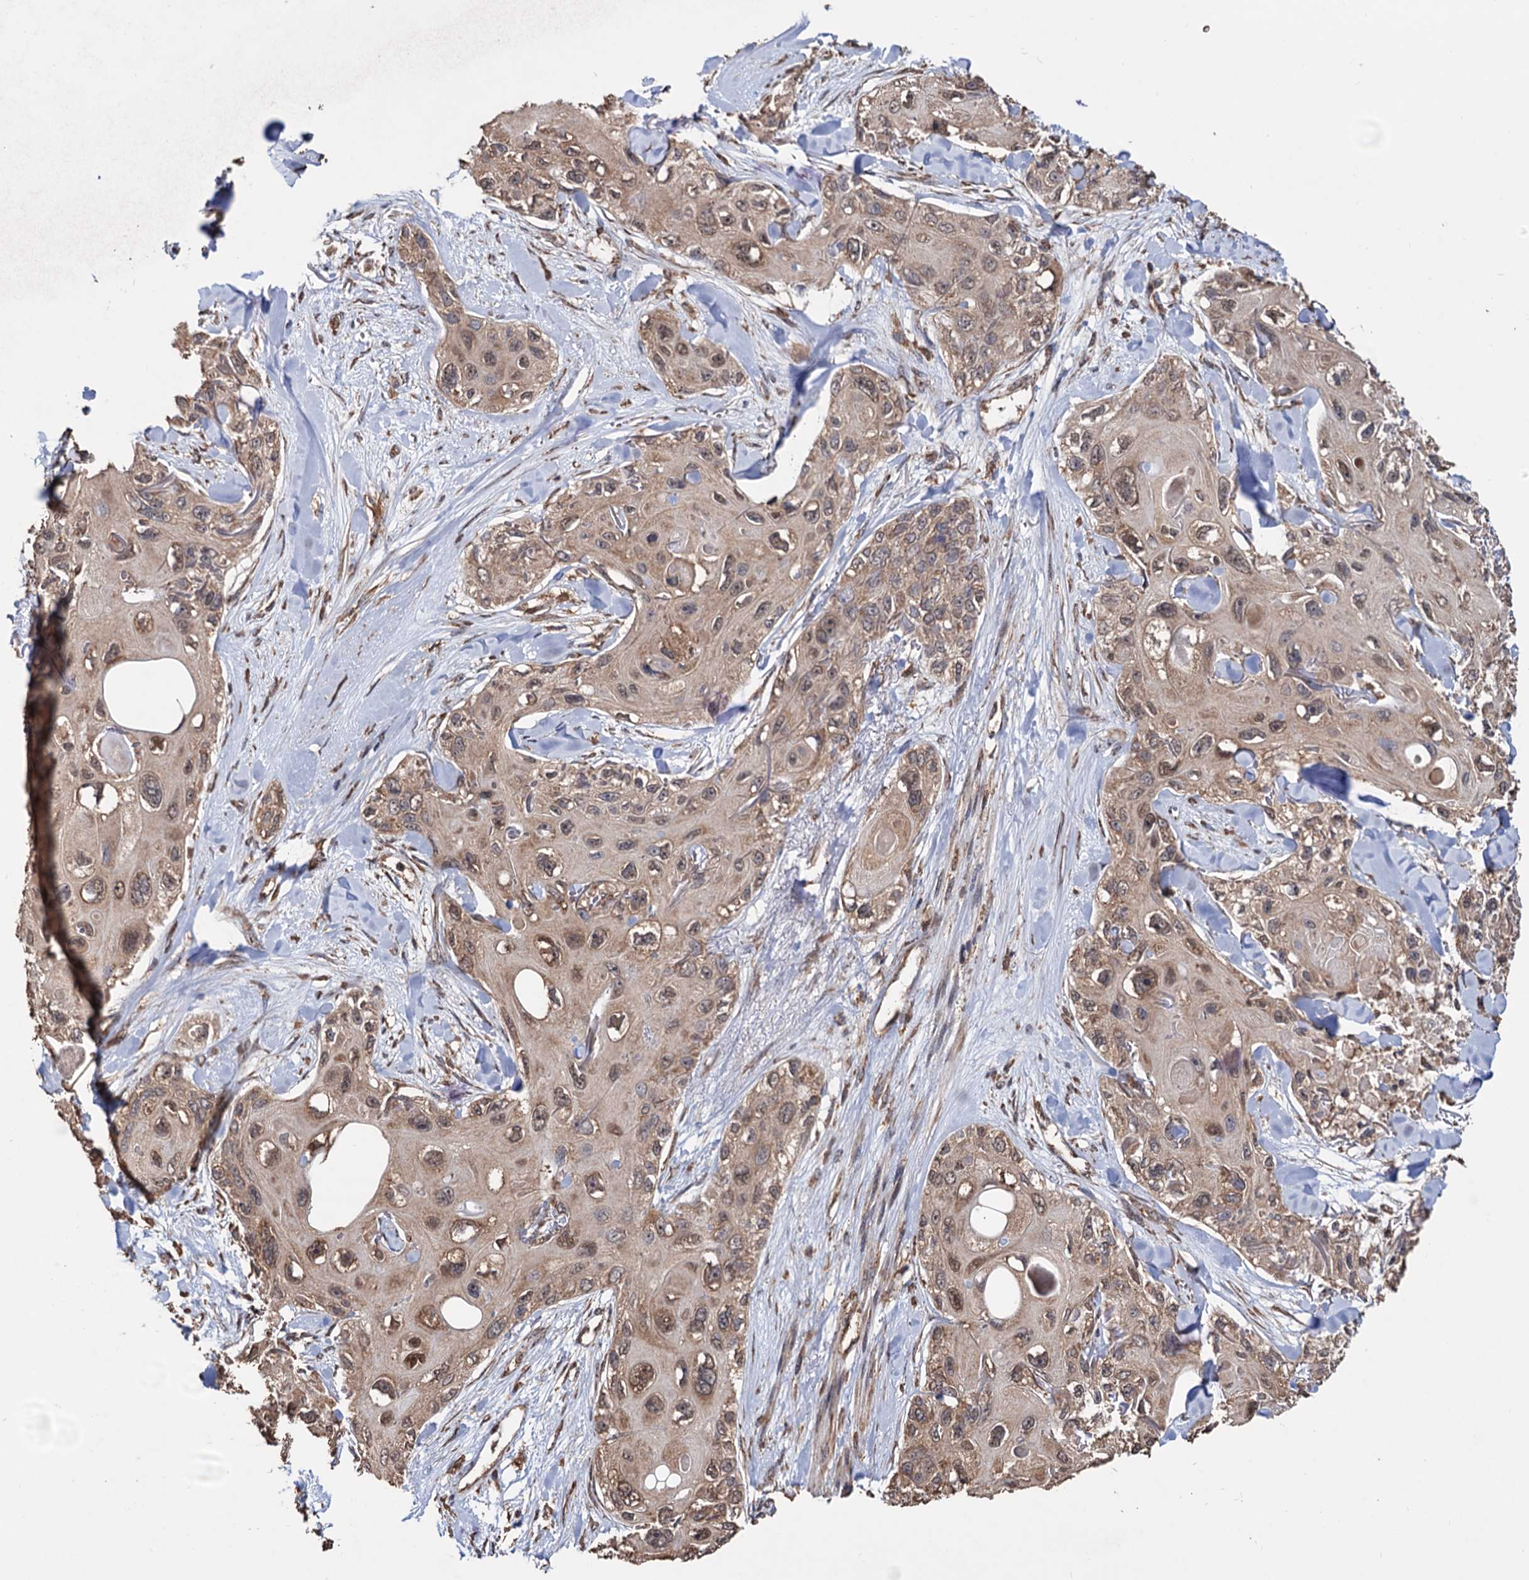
{"staining": {"intensity": "weak", "quantity": ">75%", "location": "cytoplasmic/membranous,nuclear"}, "tissue": "skin cancer", "cell_type": "Tumor cells", "image_type": "cancer", "snomed": [{"axis": "morphology", "description": "Normal tissue, NOS"}, {"axis": "morphology", "description": "Squamous cell carcinoma, NOS"}, {"axis": "topography", "description": "Skin"}], "caption": "This image shows skin squamous cell carcinoma stained with immunohistochemistry to label a protein in brown. The cytoplasmic/membranous and nuclear of tumor cells show weak positivity for the protein. Nuclei are counter-stained blue.", "gene": "TBC1D12", "patient": {"sex": "male", "age": 72}}